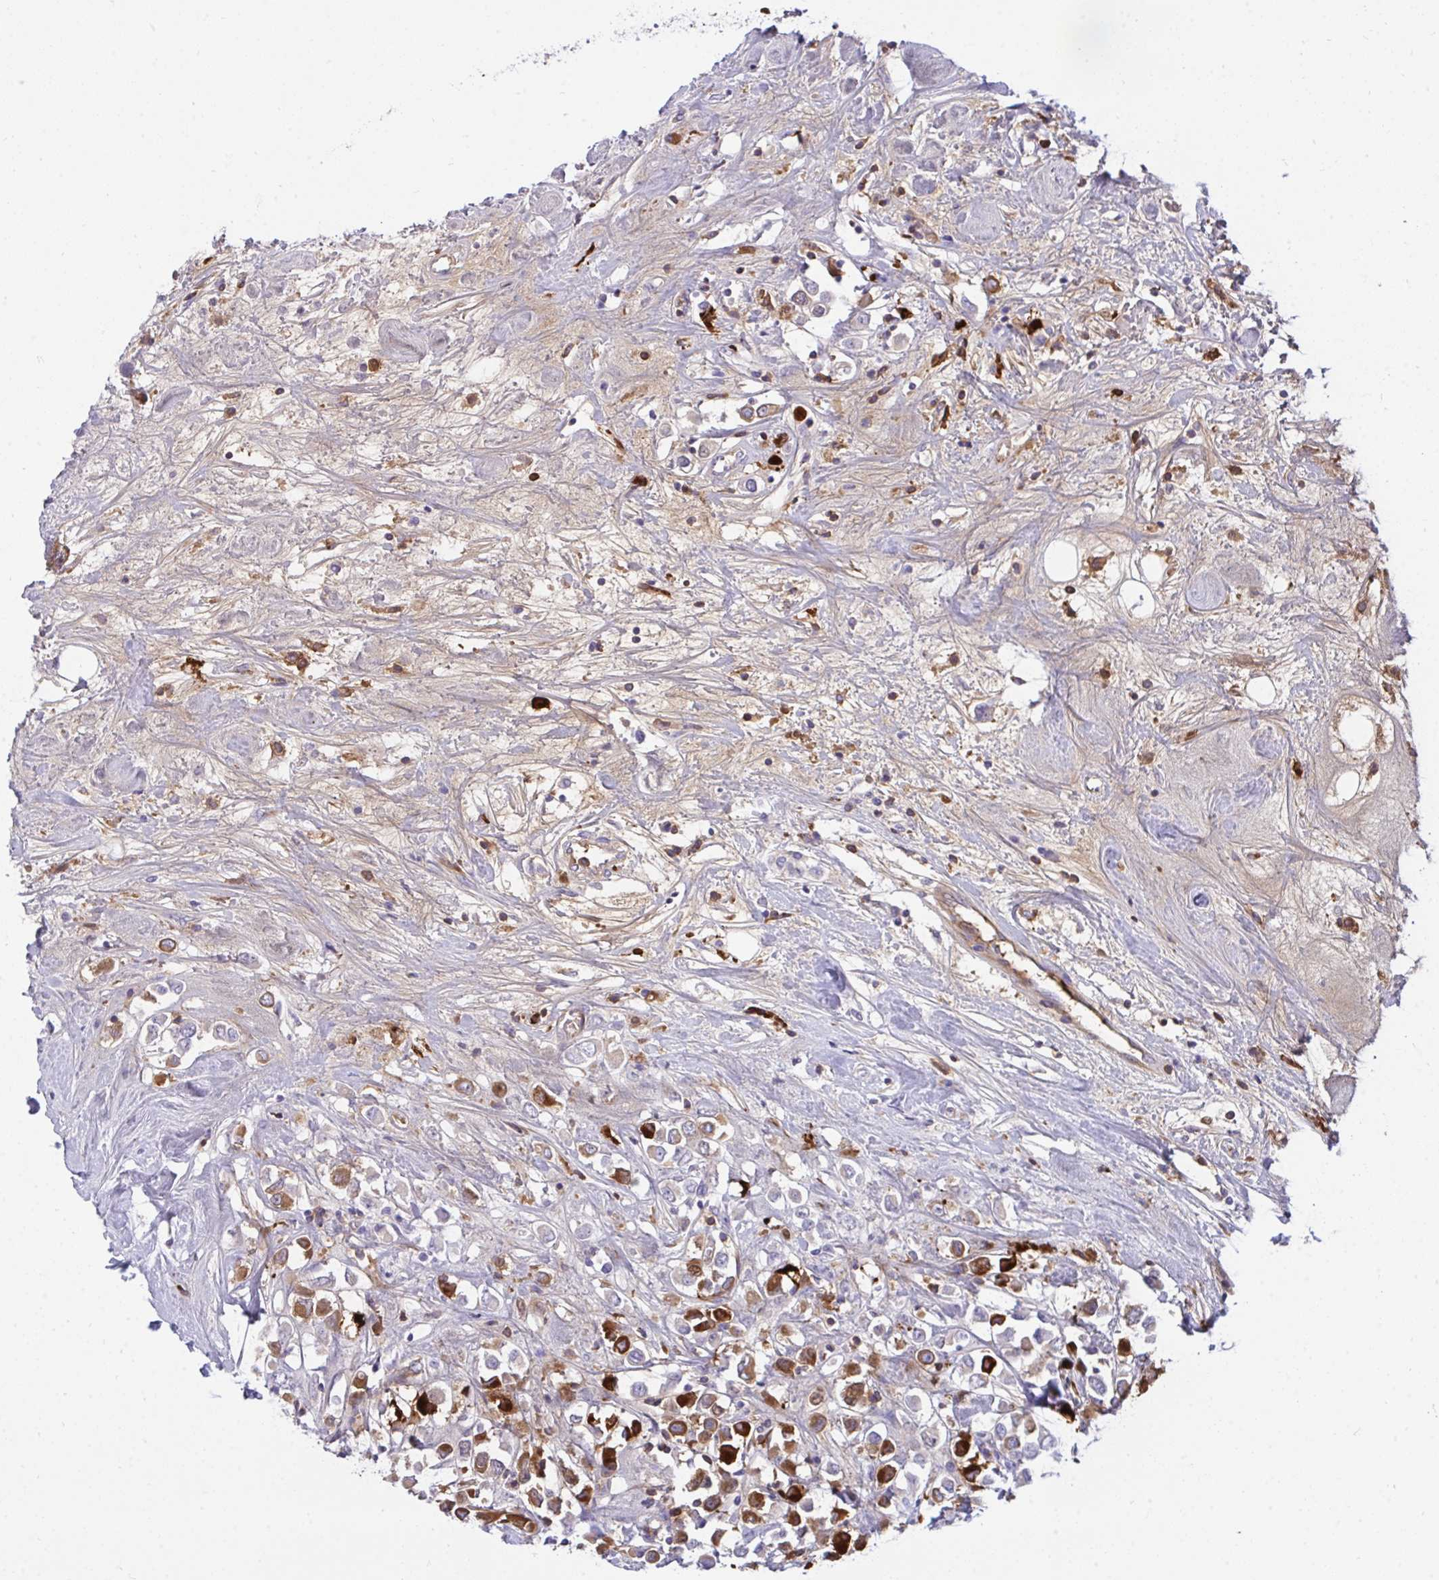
{"staining": {"intensity": "strong", "quantity": "<25%", "location": "cytoplasmic/membranous"}, "tissue": "breast cancer", "cell_type": "Tumor cells", "image_type": "cancer", "snomed": [{"axis": "morphology", "description": "Duct carcinoma"}, {"axis": "topography", "description": "Breast"}], "caption": "High-power microscopy captured an IHC histopathology image of breast invasive ductal carcinoma, revealing strong cytoplasmic/membranous positivity in about <25% of tumor cells.", "gene": "F2", "patient": {"sex": "female", "age": 61}}